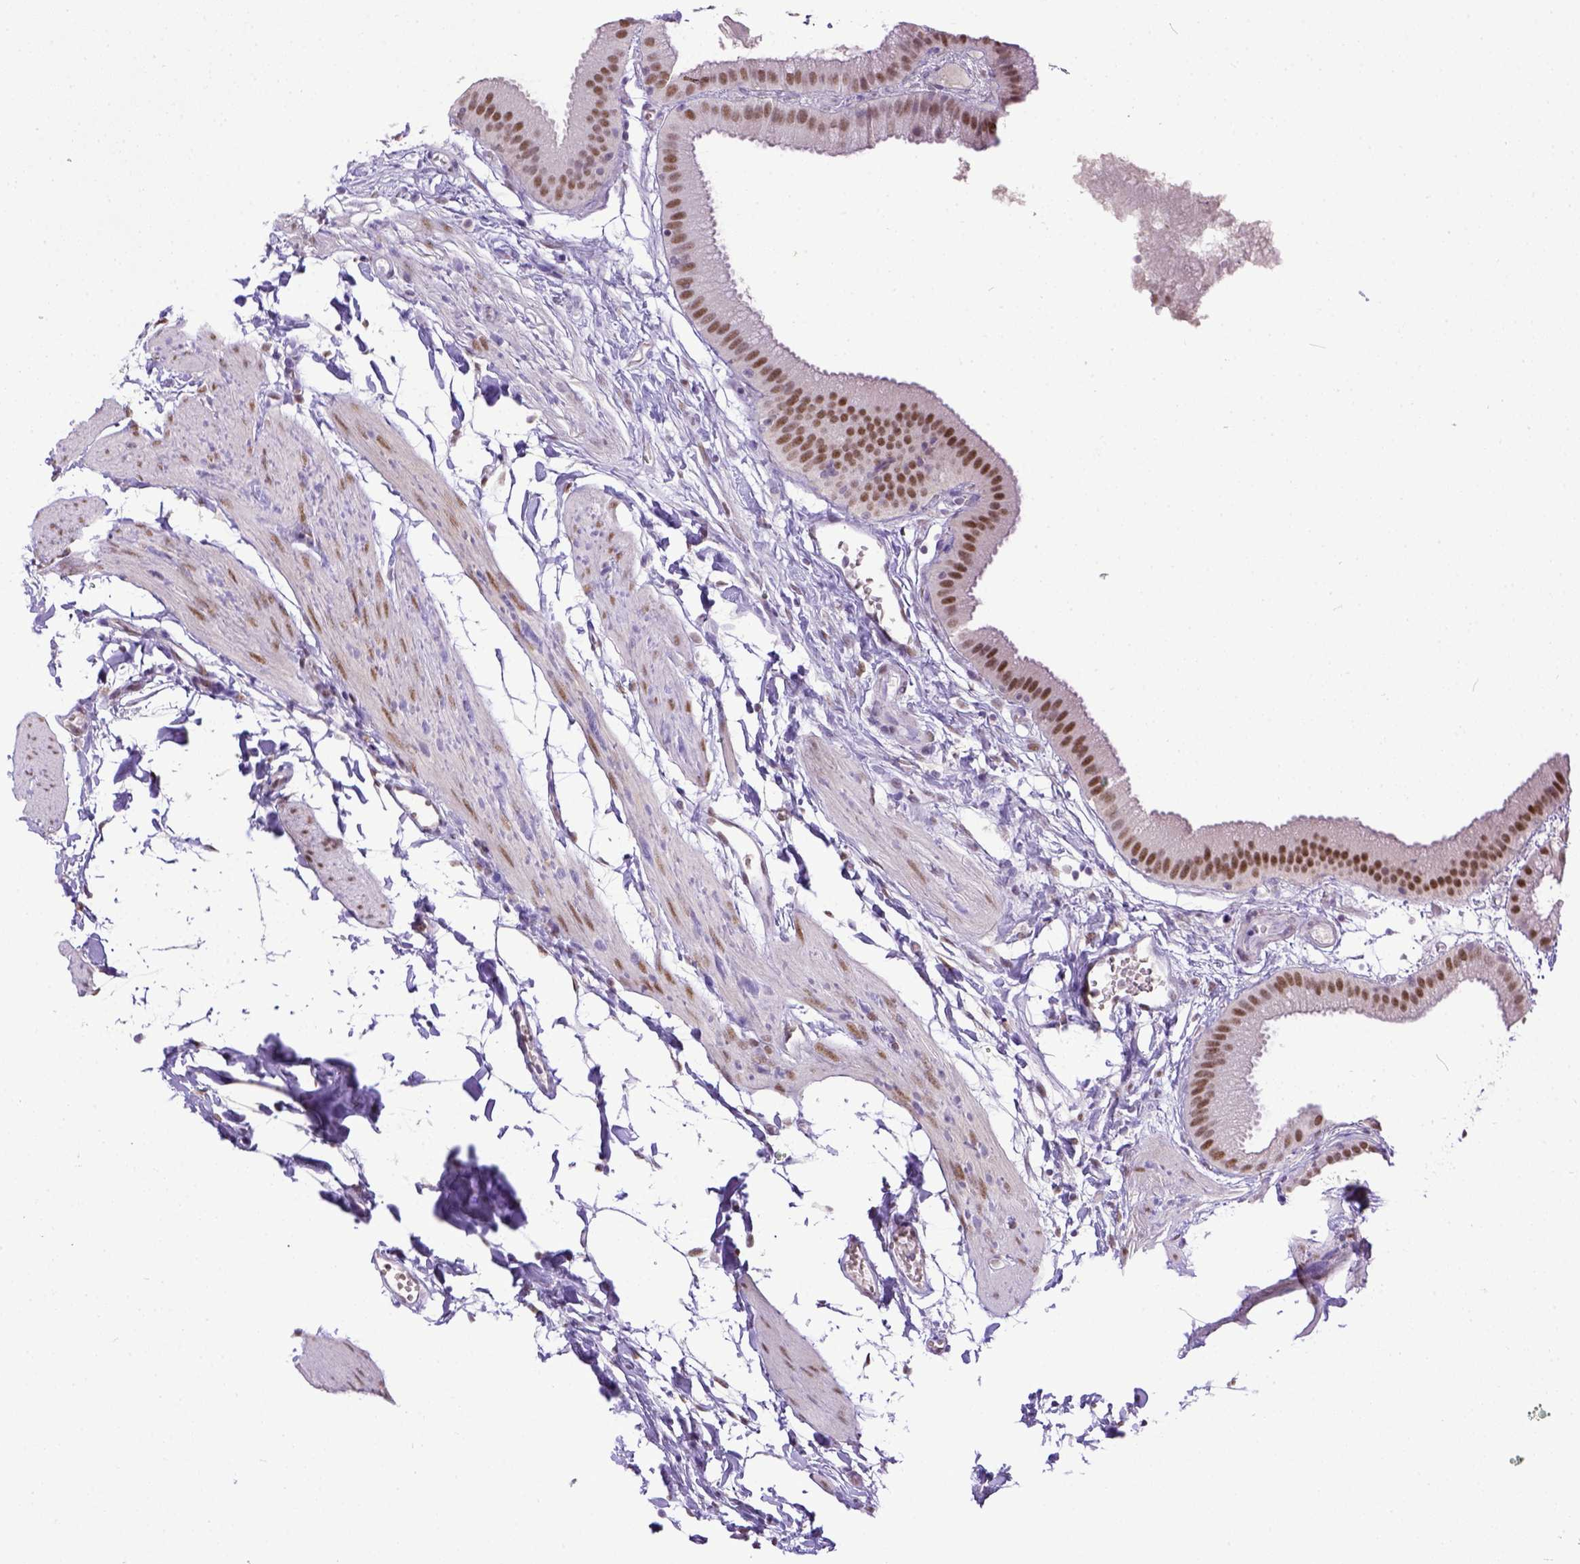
{"staining": {"intensity": "moderate", "quantity": ">75%", "location": "nuclear"}, "tissue": "gallbladder", "cell_type": "Glandular cells", "image_type": "normal", "snomed": [{"axis": "morphology", "description": "Normal tissue, NOS"}, {"axis": "topography", "description": "Gallbladder"}], "caption": "Moderate nuclear protein expression is identified in approximately >75% of glandular cells in gallbladder. The staining was performed using DAB (3,3'-diaminobenzidine), with brown indicating positive protein expression. Nuclei are stained blue with hematoxylin.", "gene": "ERCC1", "patient": {"sex": "female", "age": 63}}